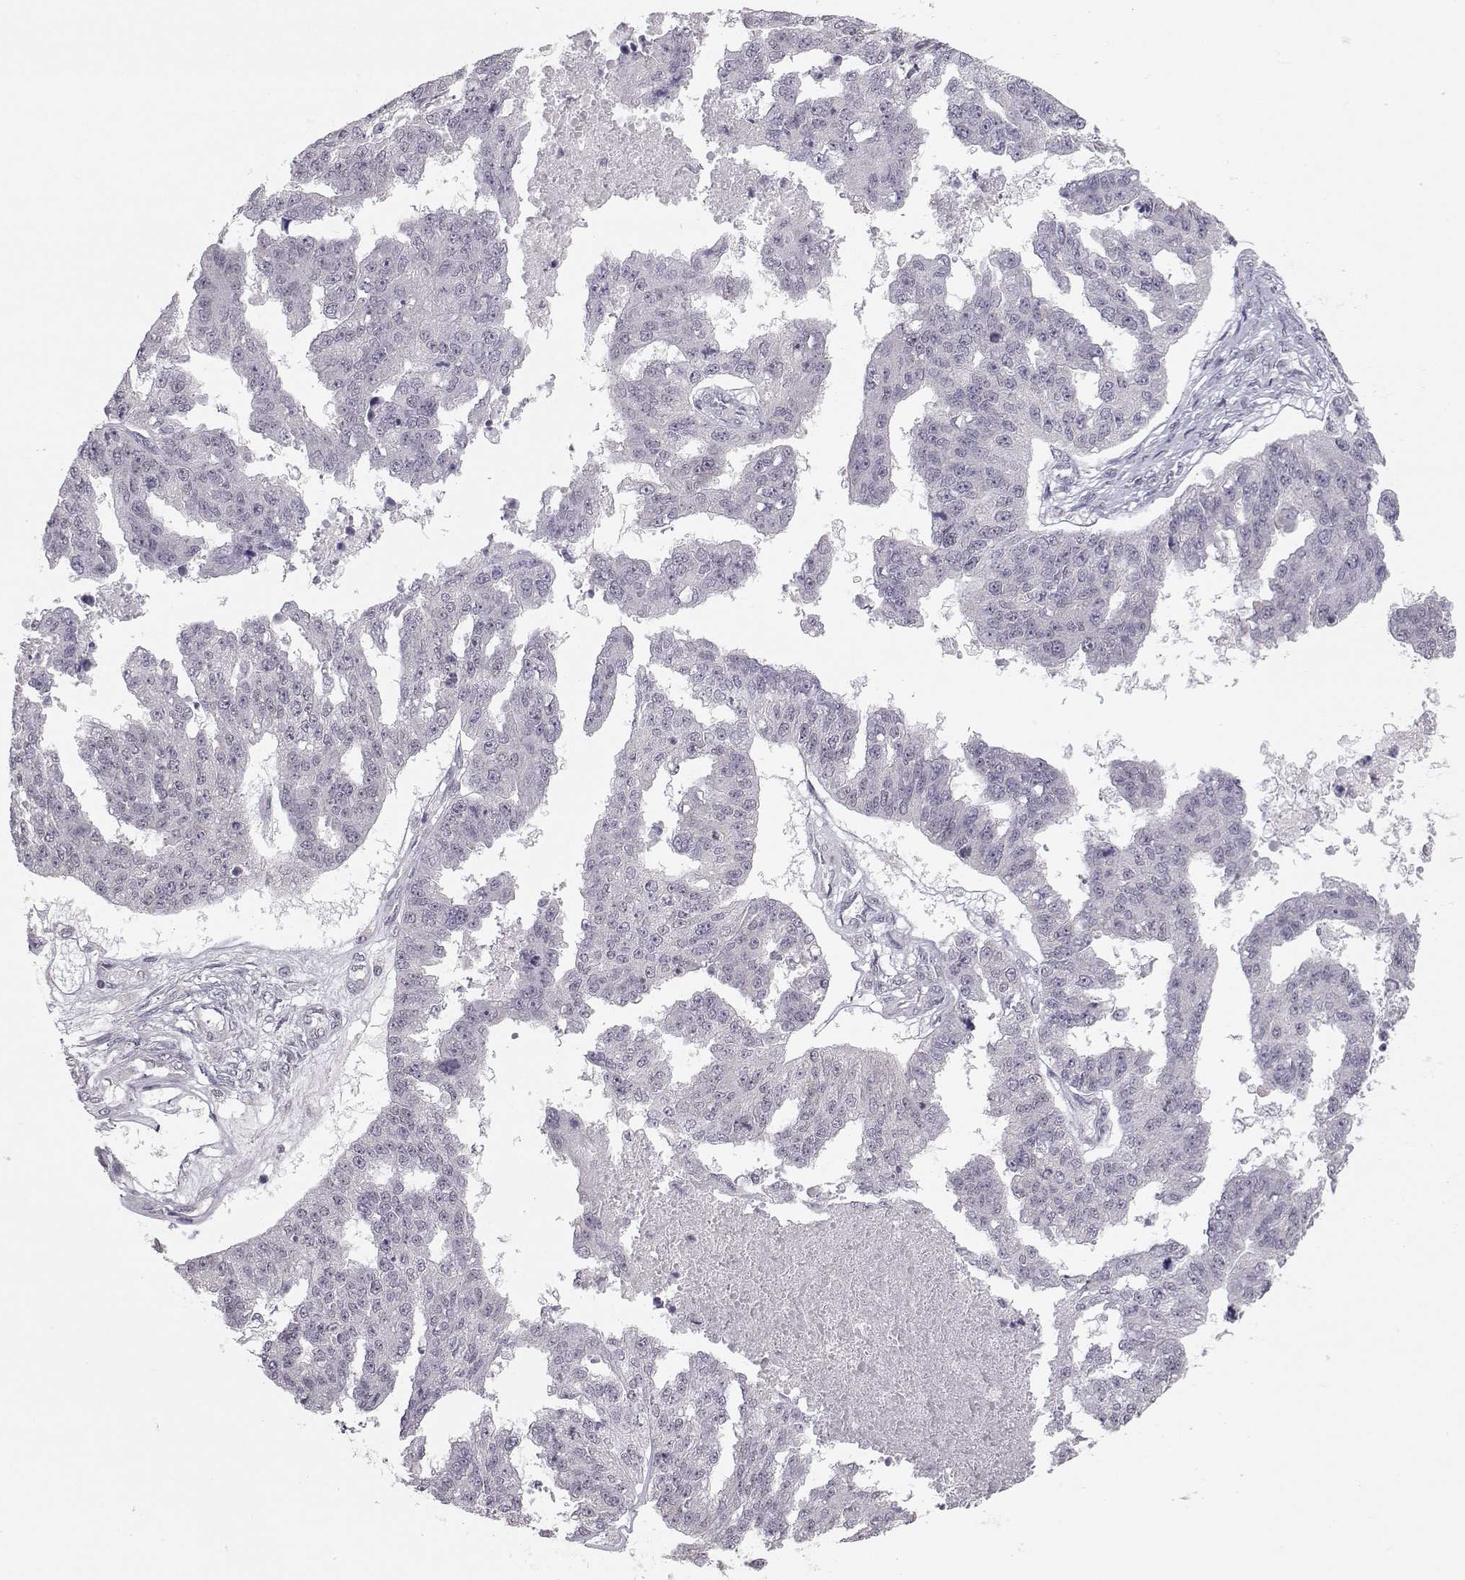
{"staining": {"intensity": "negative", "quantity": "none", "location": "none"}, "tissue": "ovarian cancer", "cell_type": "Tumor cells", "image_type": "cancer", "snomed": [{"axis": "morphology", "description": "Cystadenocarcinoma, serous, NOS"}, {"axis": "topography", "description": "Ovary"}], "caption": "This is a micrograph of IHC staining of ovarian cancer, which shows no staining in tumor cells.", "gene": "KIF13B", "patient": {"sex": "female", "age": 58}}